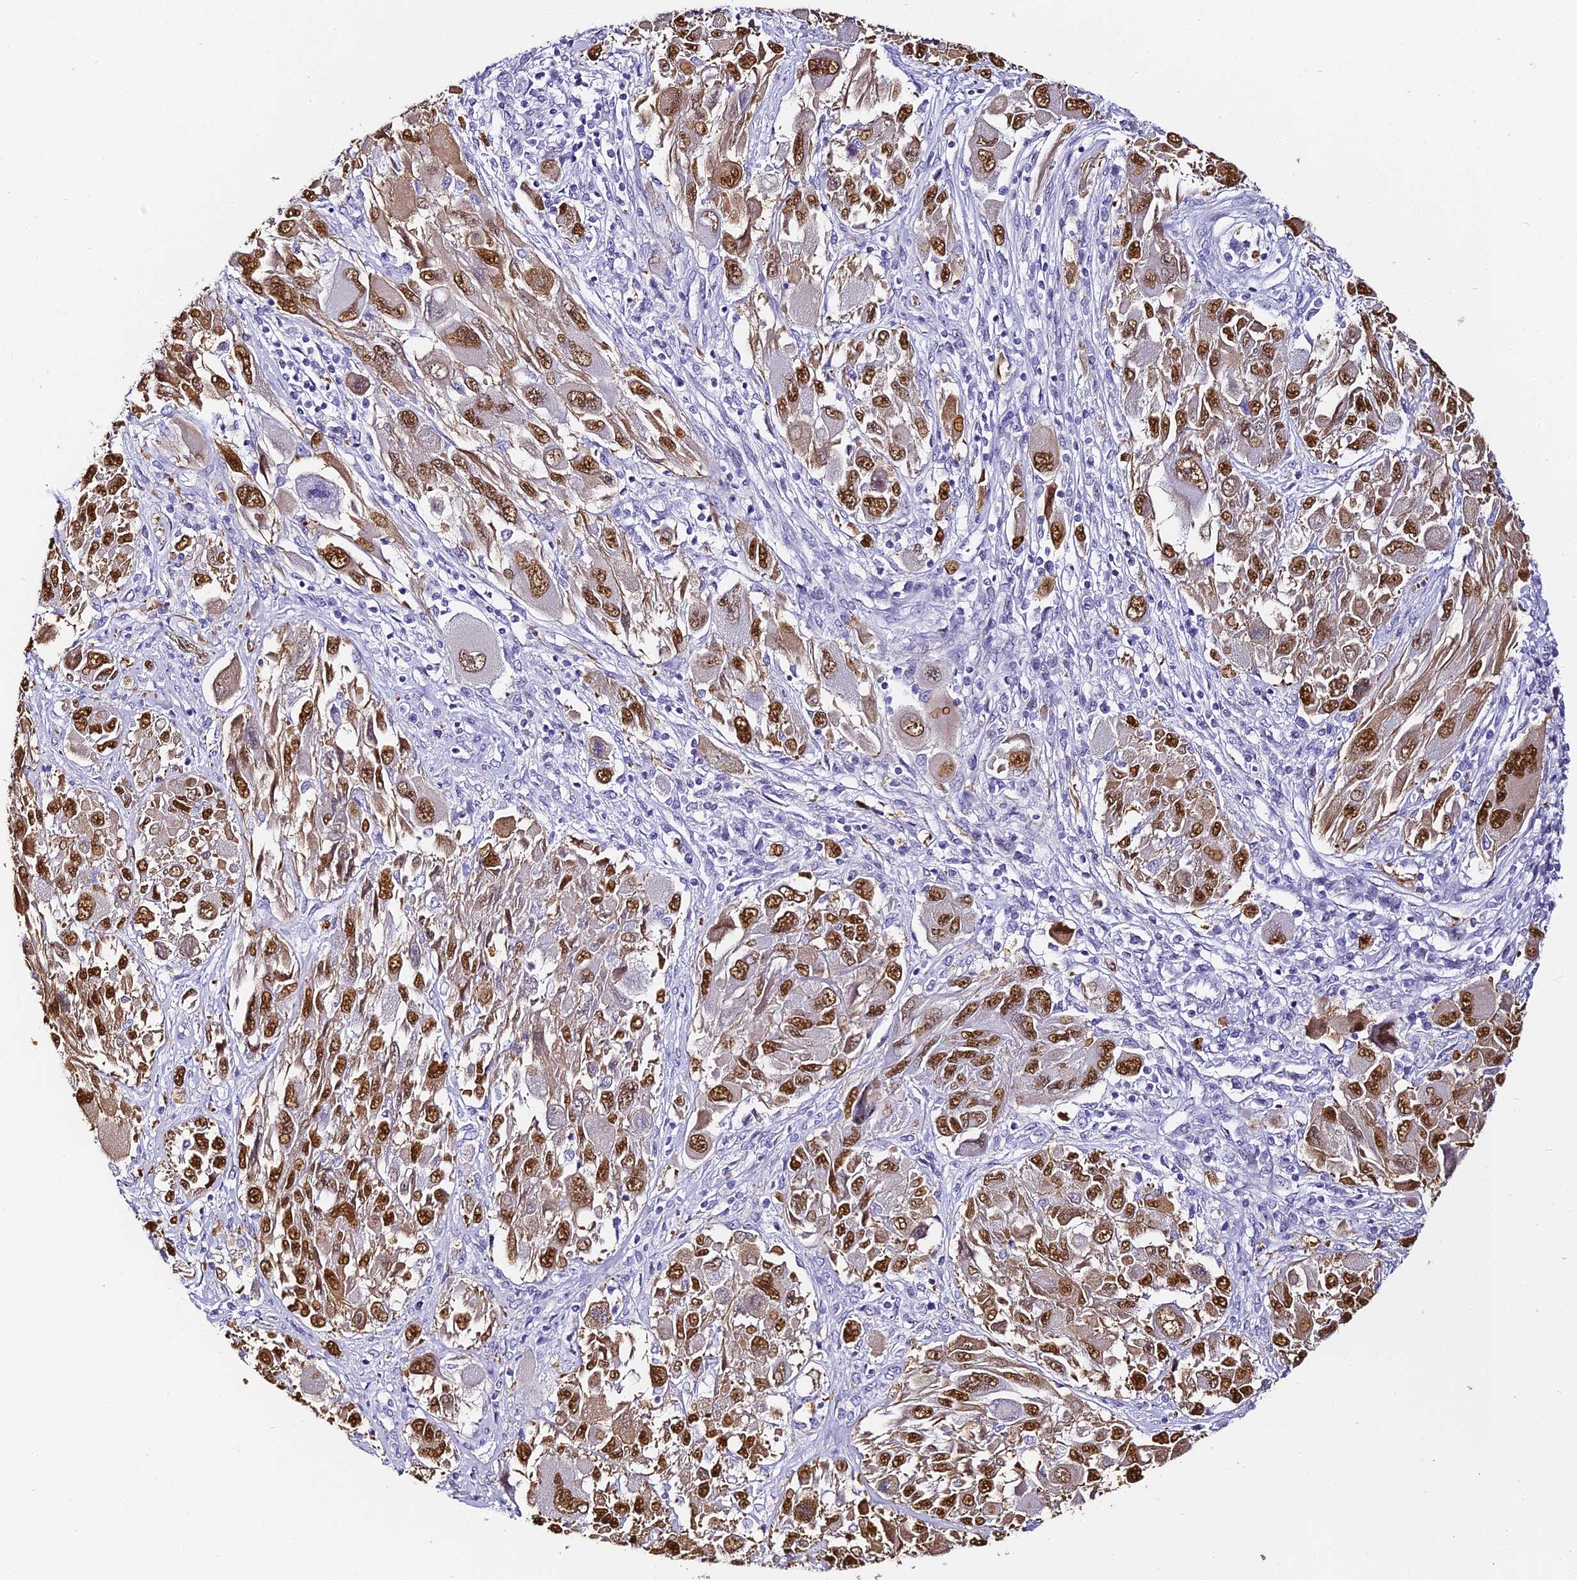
{"staining": {"intensity": "moderate", "quantity": ">75%", "location": "nuclear"}, "tissue": "melanoma", "cell_type": "Tumor cells", "image_type": "cancer", "snomed": [{"axis": "morphology", "description": "Malignant melanoma, NOS"}, {"axis": "topography", "description": "Skin"}], "caption": "This histopathology image demonstrates malignant melanoma stained with immunohistochemistry to label a protein in brown. The nuclear of tumor cells show moderate positivity for the protein. Nuclei are counter-stained blue.", "gene": "ABHD14A-ACY1", "patient": {"sex": "female", "age": 91}}